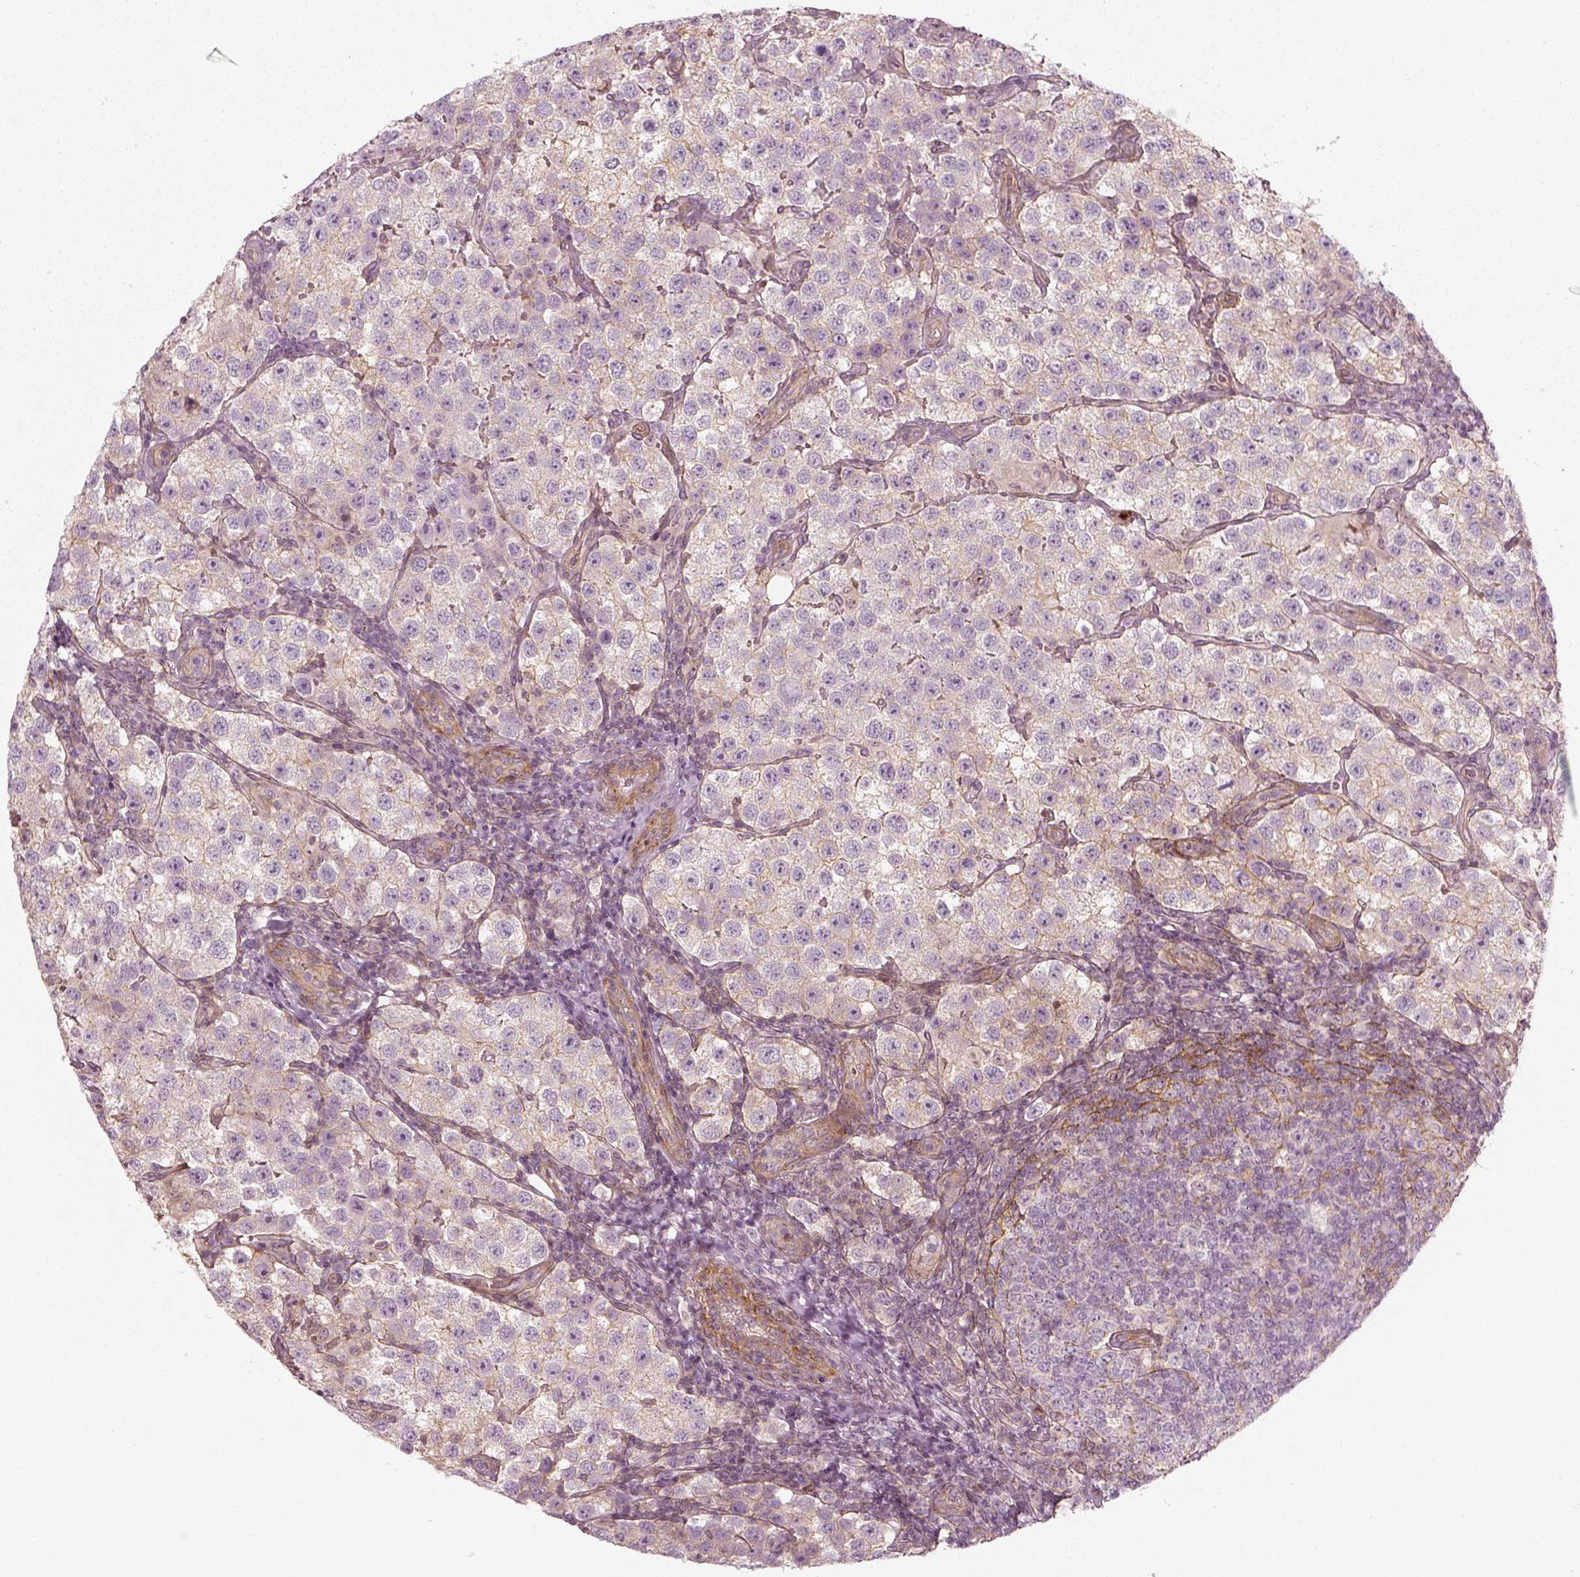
{"staining": {"intensity": "weak", "quantity": "<25%", "location": "cytoplasmic/membranous"}, "tissue": "testis cancer", "cell_type": "Tumor cells", "image_type": "cancer", "snomed": [{"axis": "morphology", "description": "Seminoma, NOS"}, {"axis": "topography", "description": "Testis"}], "caption": "IHC micrograph of neoplastic tissue: human testis seminoma stained with DAB (3,3'-diaminobenzidine) reveals no significant protein expression in tumor cells.", "gene": "NPTN", "patient": {"sex": "male", "age": 37}}